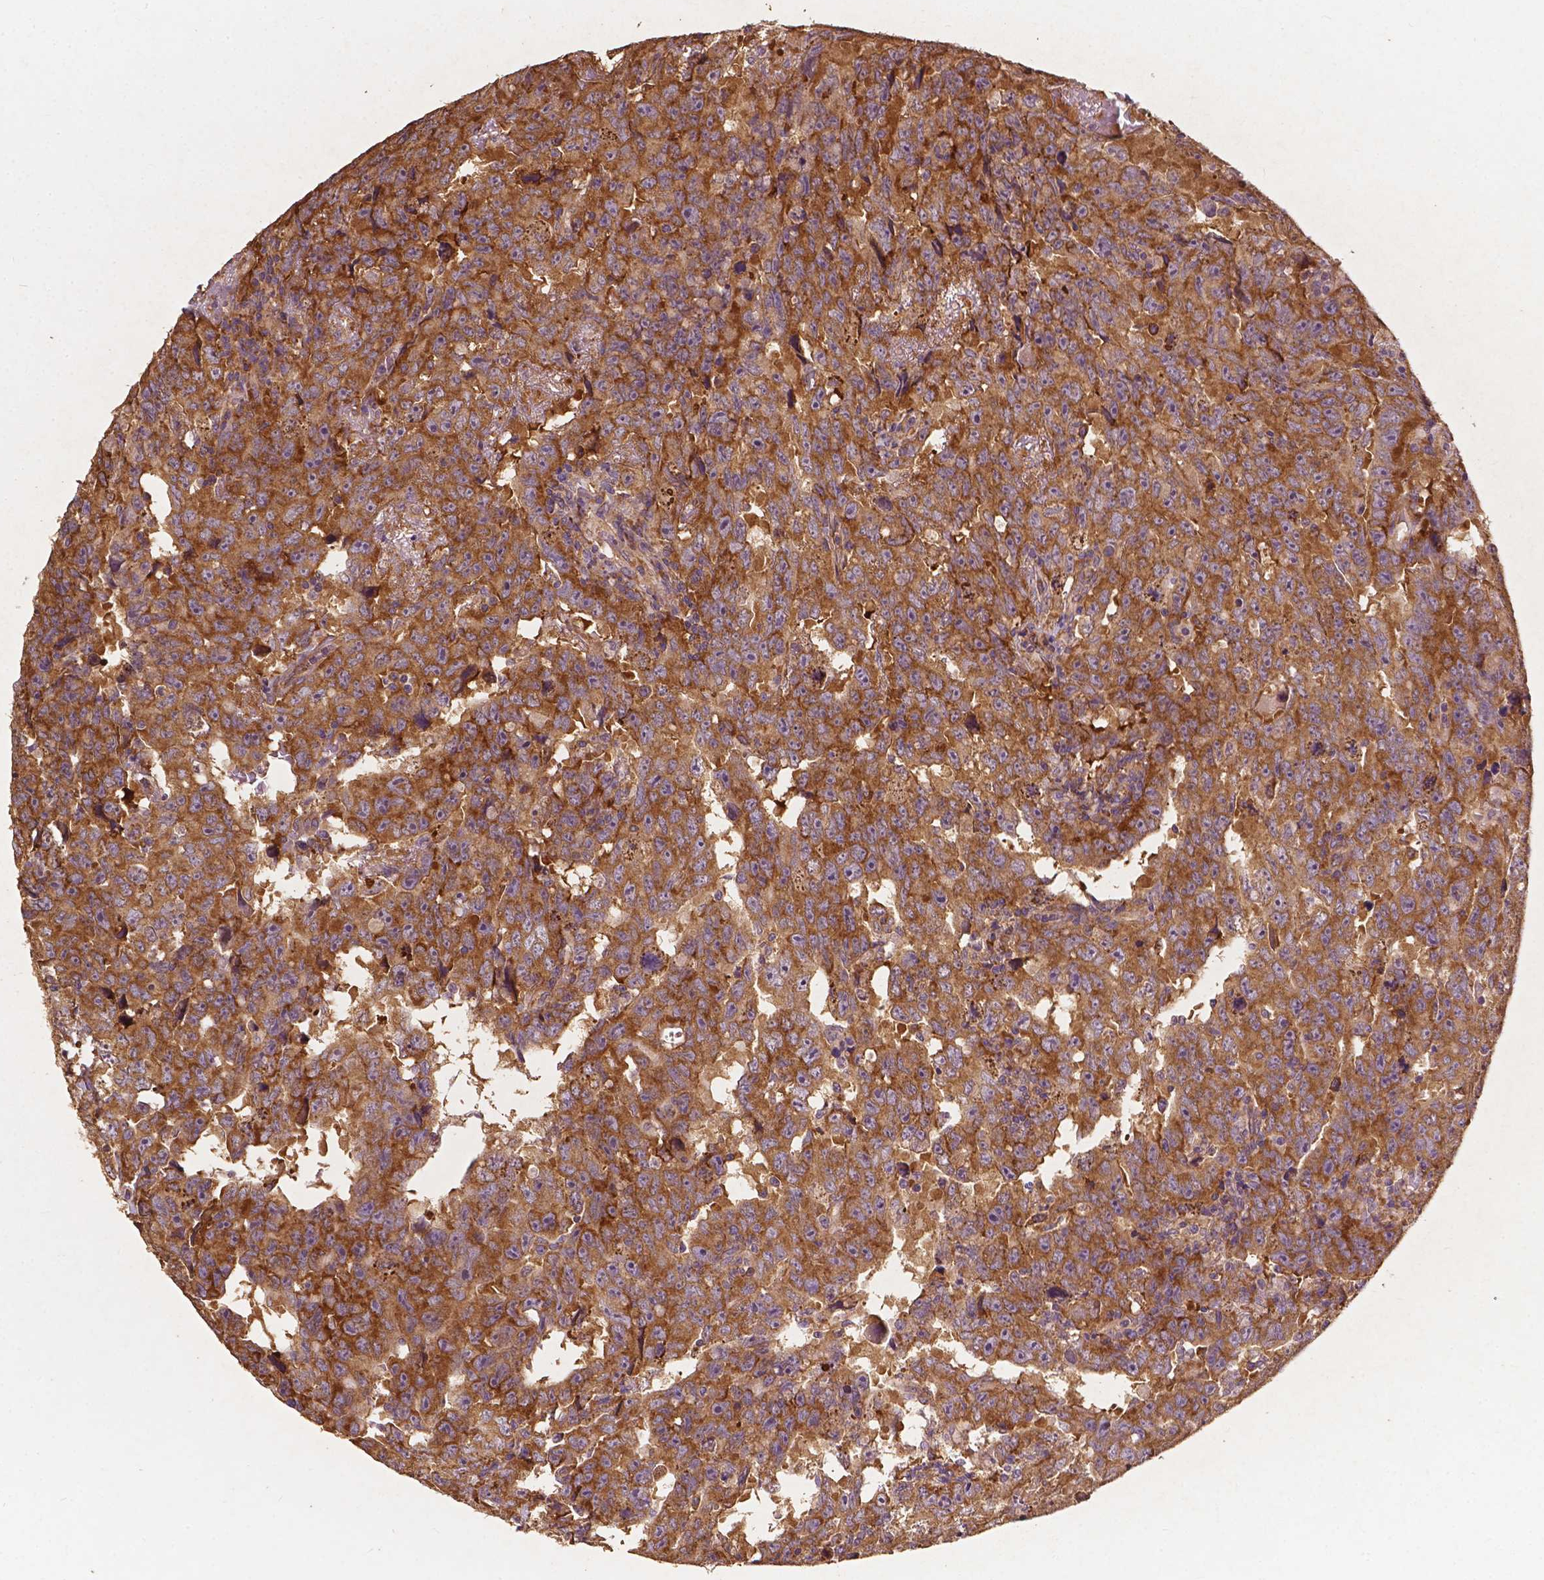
{"staining": {"intensity": "strong", "quantity": ">75%", "location": "cytoplasmic/membranous"}, "tissue": "testis cancer", "cell_type": "Tumor cells", "image_type": "cancer", "snomed": [{"axis": "morphology", "description": "Carcinoma, Embryonal, NOS"}, {"axis": "topography", "description": "Testis"}], "caption": "Testis cancer (embryonal carcinoma) was stained to show a protein in brown. There is high levels of strong cytoplasmic/membranous expression in about >75% of tumor cells.", "gene": "G3BP1", "patient": {"sex": "male", "age": 24}}